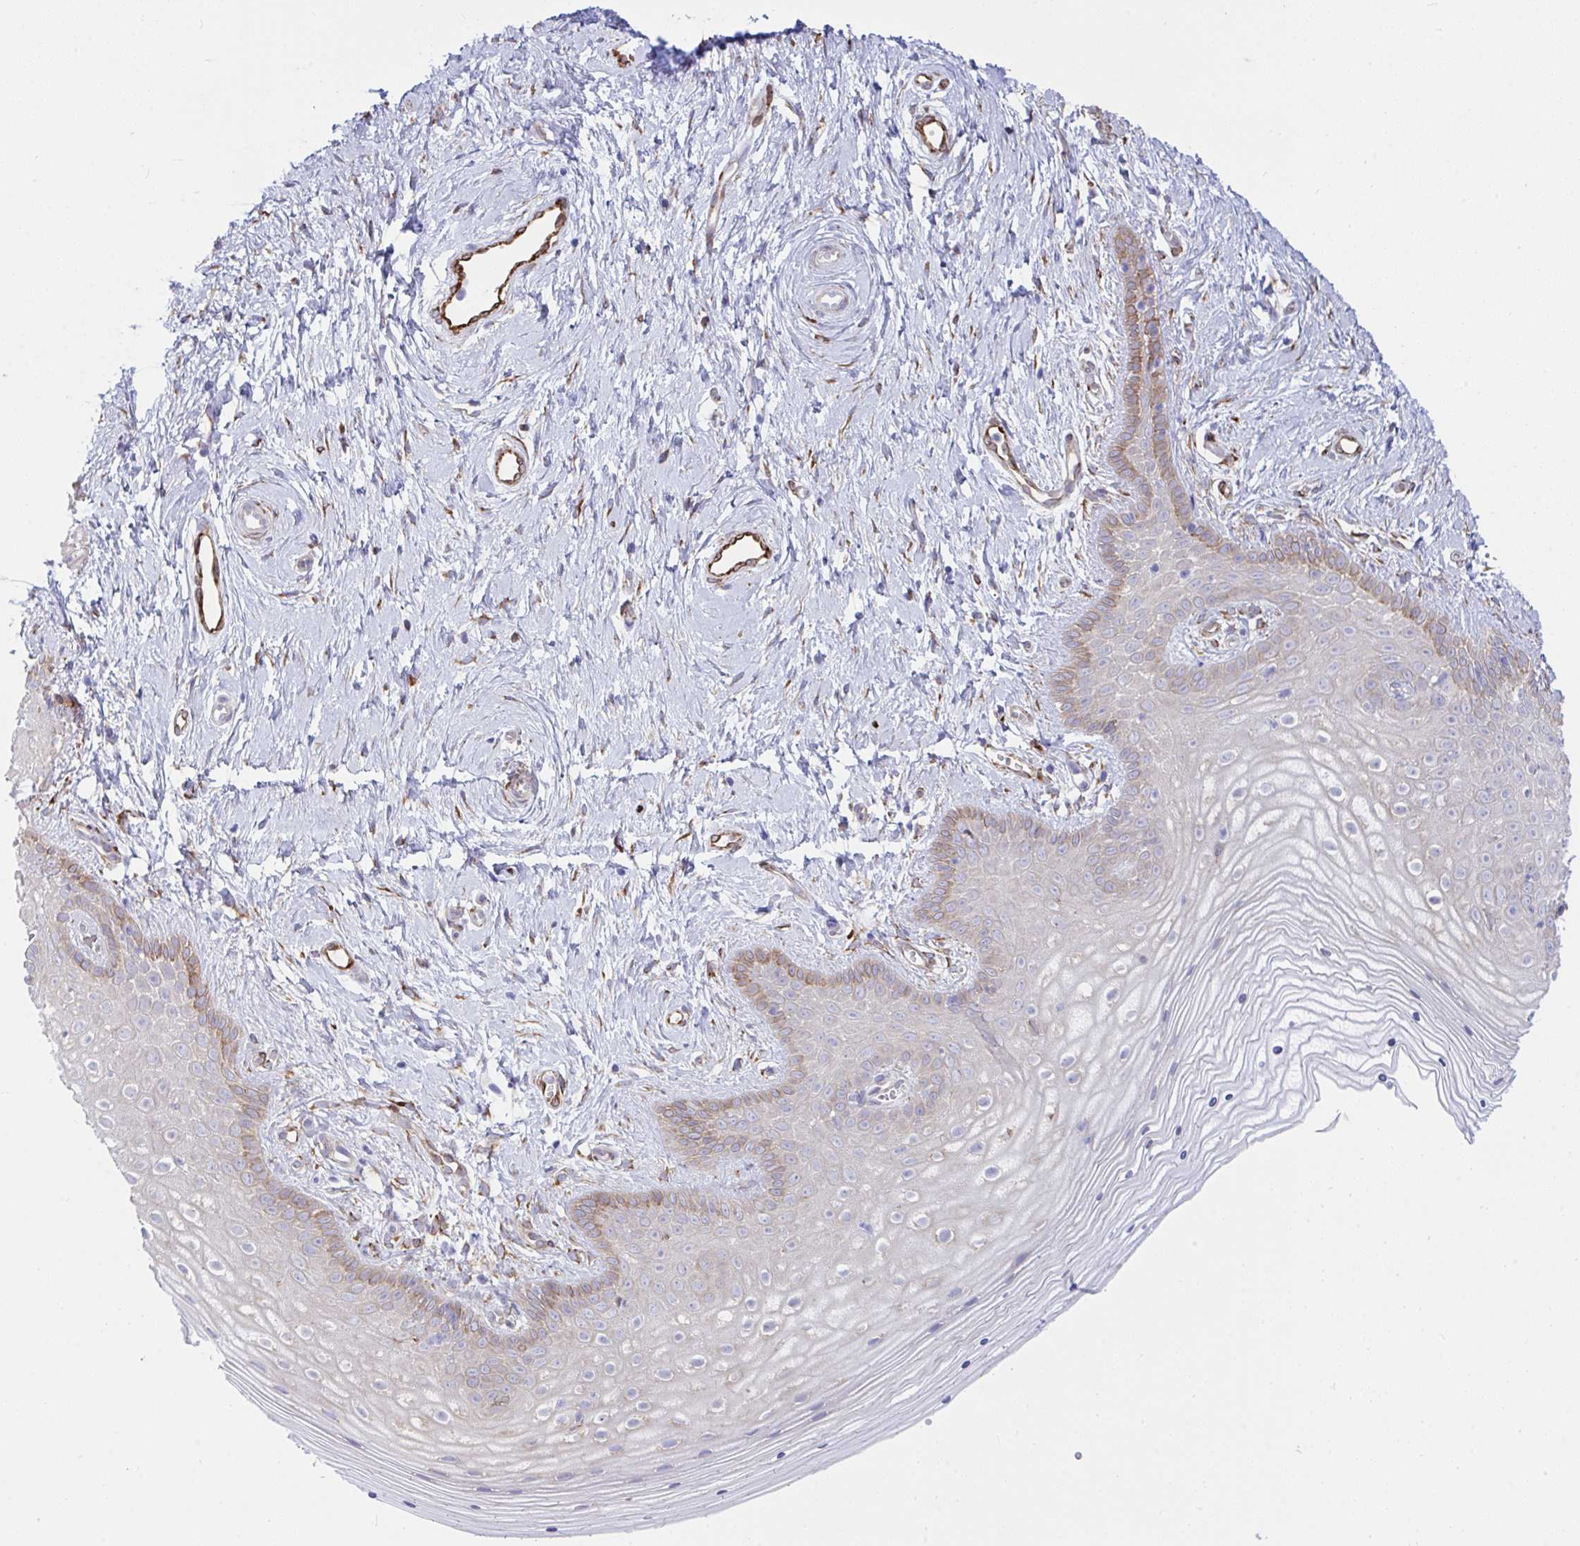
{"staining": {"intensity": "moderate", "quantity": "<25%", "location": "cytoplasmic/membranous"}, "tissue": "vagina", "cell_type": "Squamous epithelial cells", "image_type": "normal", "snomed": [{"axis": "morphology", "description": "Normal tissue, NOS"}, {"axis": "topography", "description": "Vagina"}], "caption": "This micrograph shows normal vagina stained with IHC to label a protein in brown. The cytoplasmic/membranous of squamous epithelial cells show moderate positivity for the protein. Nuclei are counter-stained blue.", "gene": "ASPH", "patient": {"sex": "female", "age": 38}}